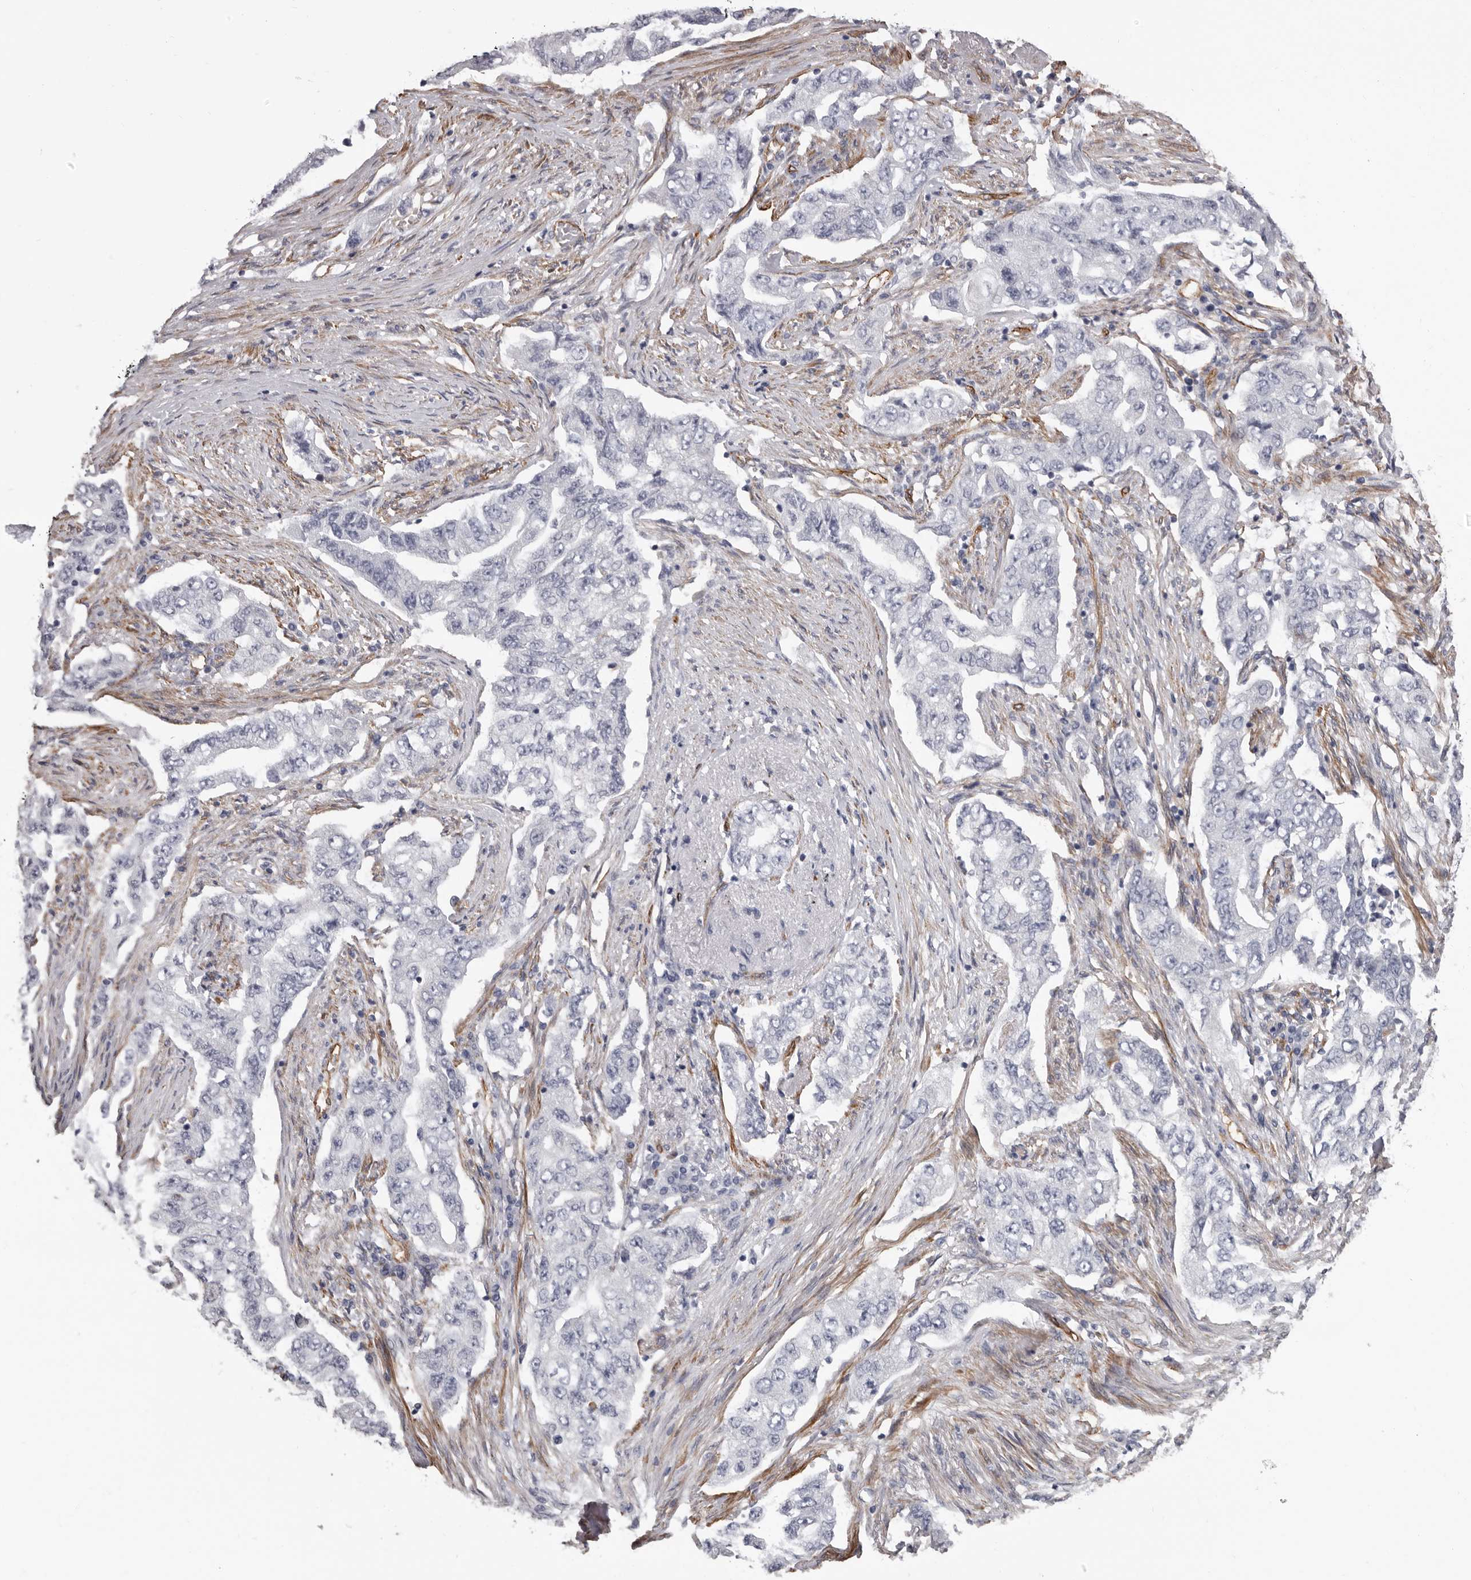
{"staining": {"intensity": "negative", "quantity": "none", "location": "none"}, "tissue": "lung cancer", "cell_type": "Tumor cells", "image_type": "cancer", "snomed": [{"axis": "morphology", "description": "Adenocarcinoma, NOS"}, {"axis": "topography", "description": "Lung"}], "caption": "A high-resolution image shows immunohistochemistry staining of lung cancer, which demonstrates no significant expression in tumor cells.", "gene": "ADGRL4", "patient": {"sex": "female", "age": 51}}